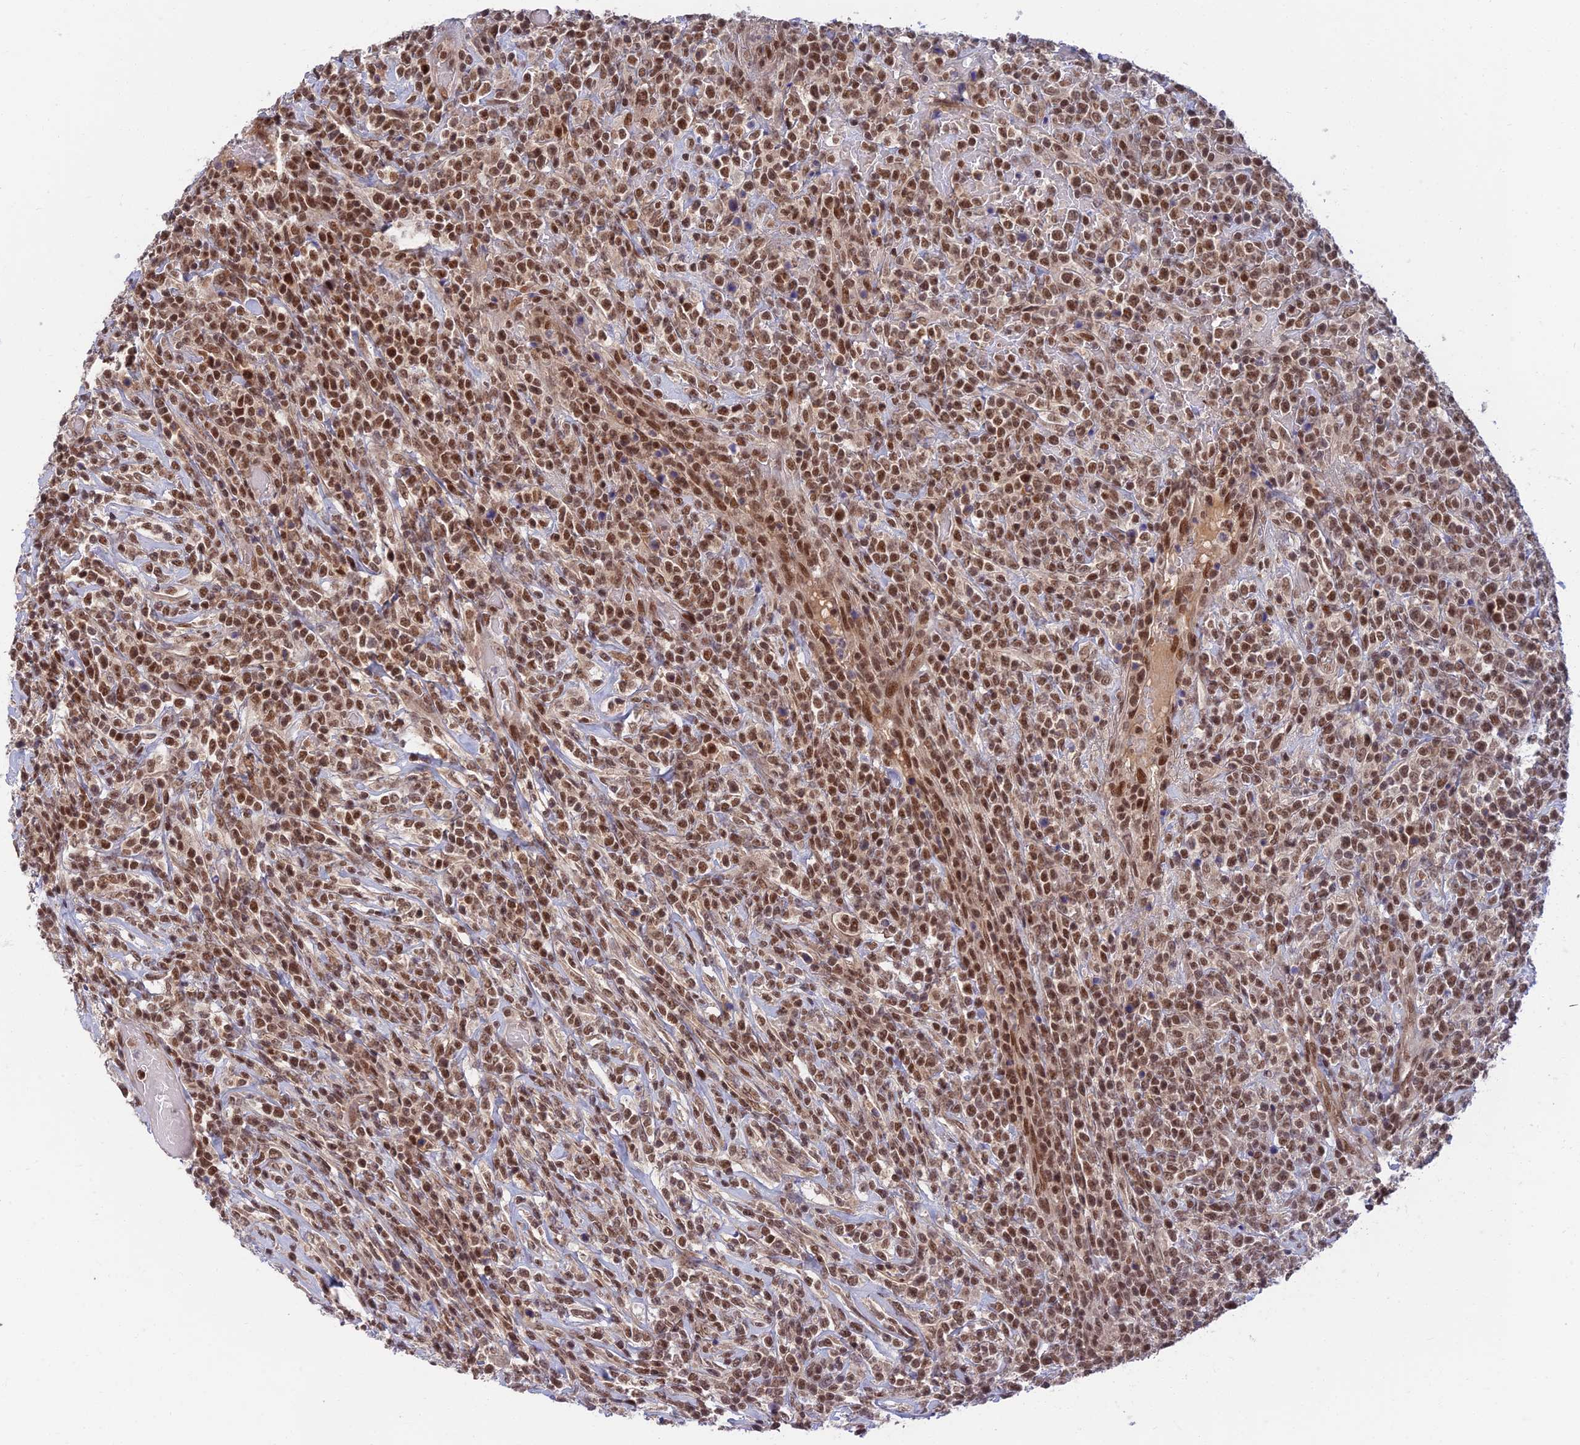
{"staining": {"intensity": "moderate", "quantity": ">75%", "location": "nuclear"}, "tissue": "lymphoma", "cell_type": "Tumor cells", "image_type": "cancer", "snomed": [{"axis": "morphology", "description": "Malignant lymphoma, non-Hodgkin's type, High grade"}, {"axis": "topography", "description": "Colon"}], "caption": "IHC image of human high-grade malignant lymphoma, non-Hodgkin's type stained for a protein (brown), which reveals medium levels of moderate nuclear positivity in approximately >75% of tumor cells.", "gene": "TCEA2", "patient": {"sex": "female", "age": 53}}